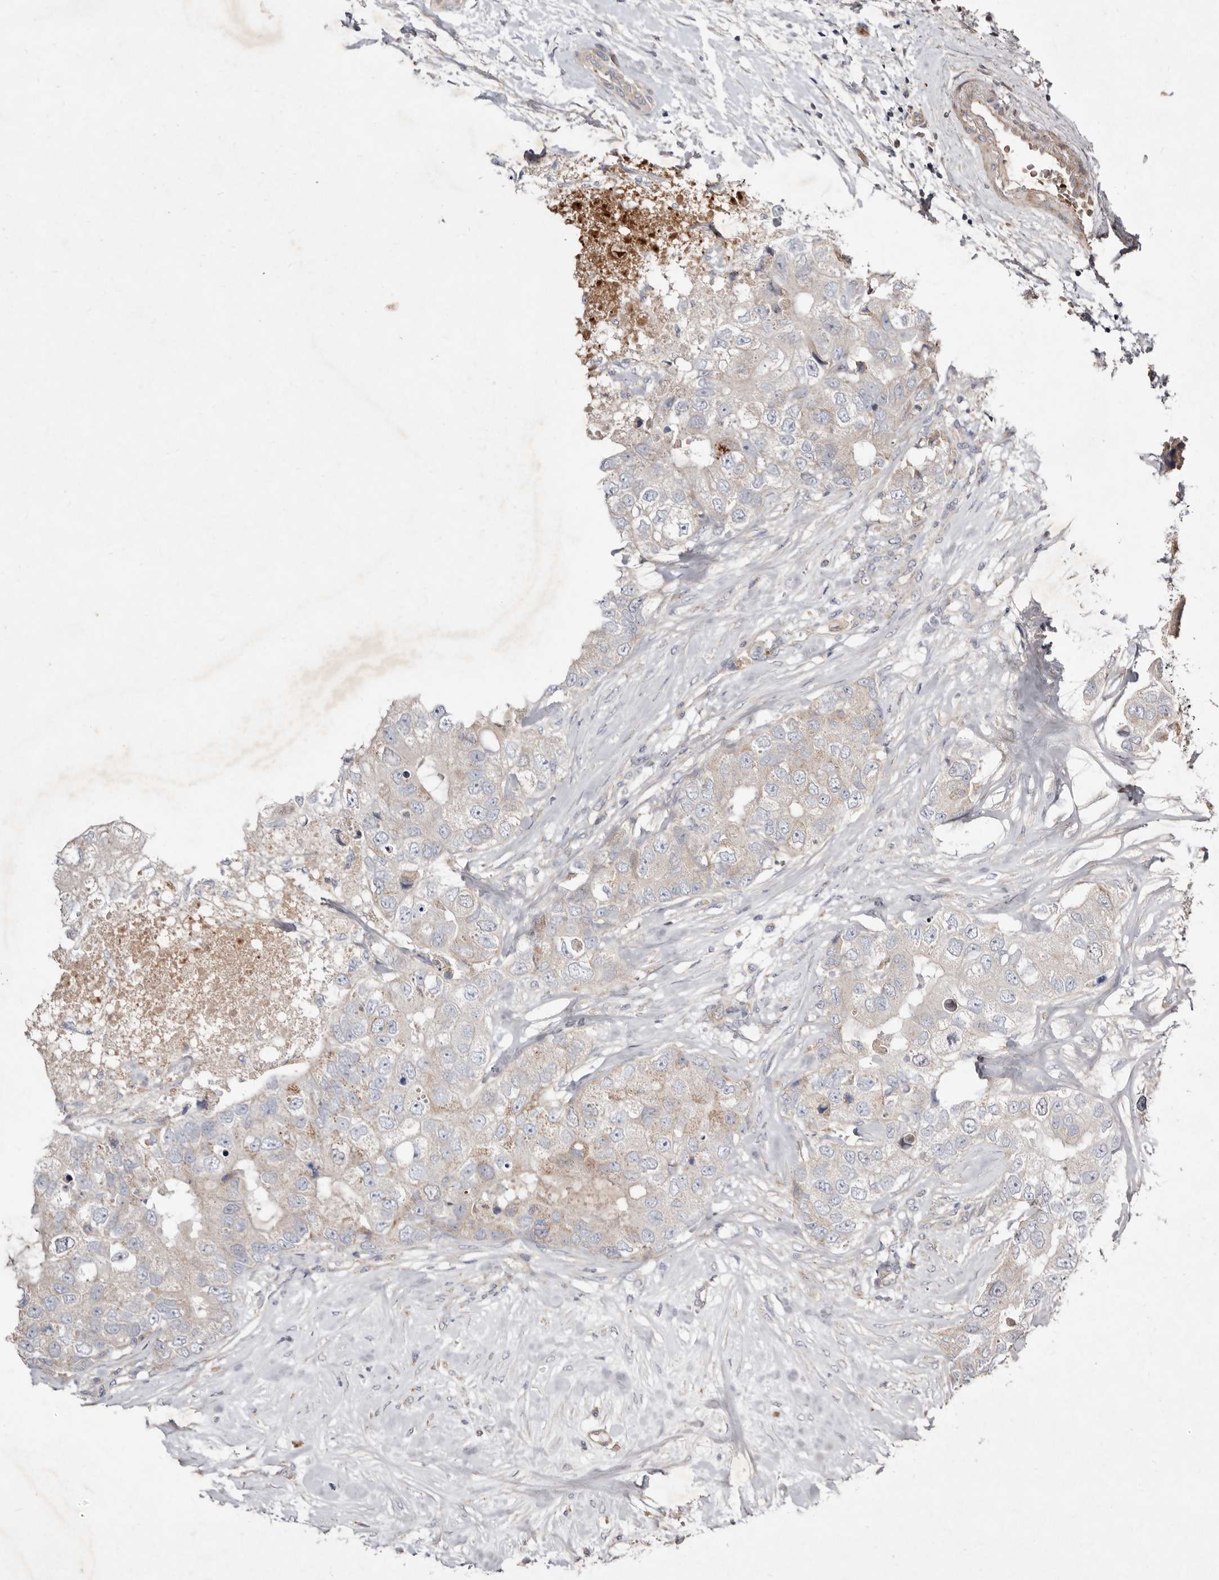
{"staining": {"intensity": "weak", "quantity": "<25%", "location": "cytoplasmic/membranous"}, "tissue": "breast cancer", "cell_type": "Tumor cells", "image_type": "cancer", "snomed": [{"axis": "morphology", "description": "Duct carcinoma"}, {"axis": "topography", "description": "Breast"}], "caption": "The immunohistochemistry (IHC) histopathology image has no significant positivity in tumor cells of breast infiltrating ductal carcinoma tissue. Brightfield microscopy of immunohistochemistry (IHC) stained with DAB (brown) and hematoxylin (blue), captured at high magnification.", "gene": "SLC25A20", "patient": {"sex": "female", "age": 62}}